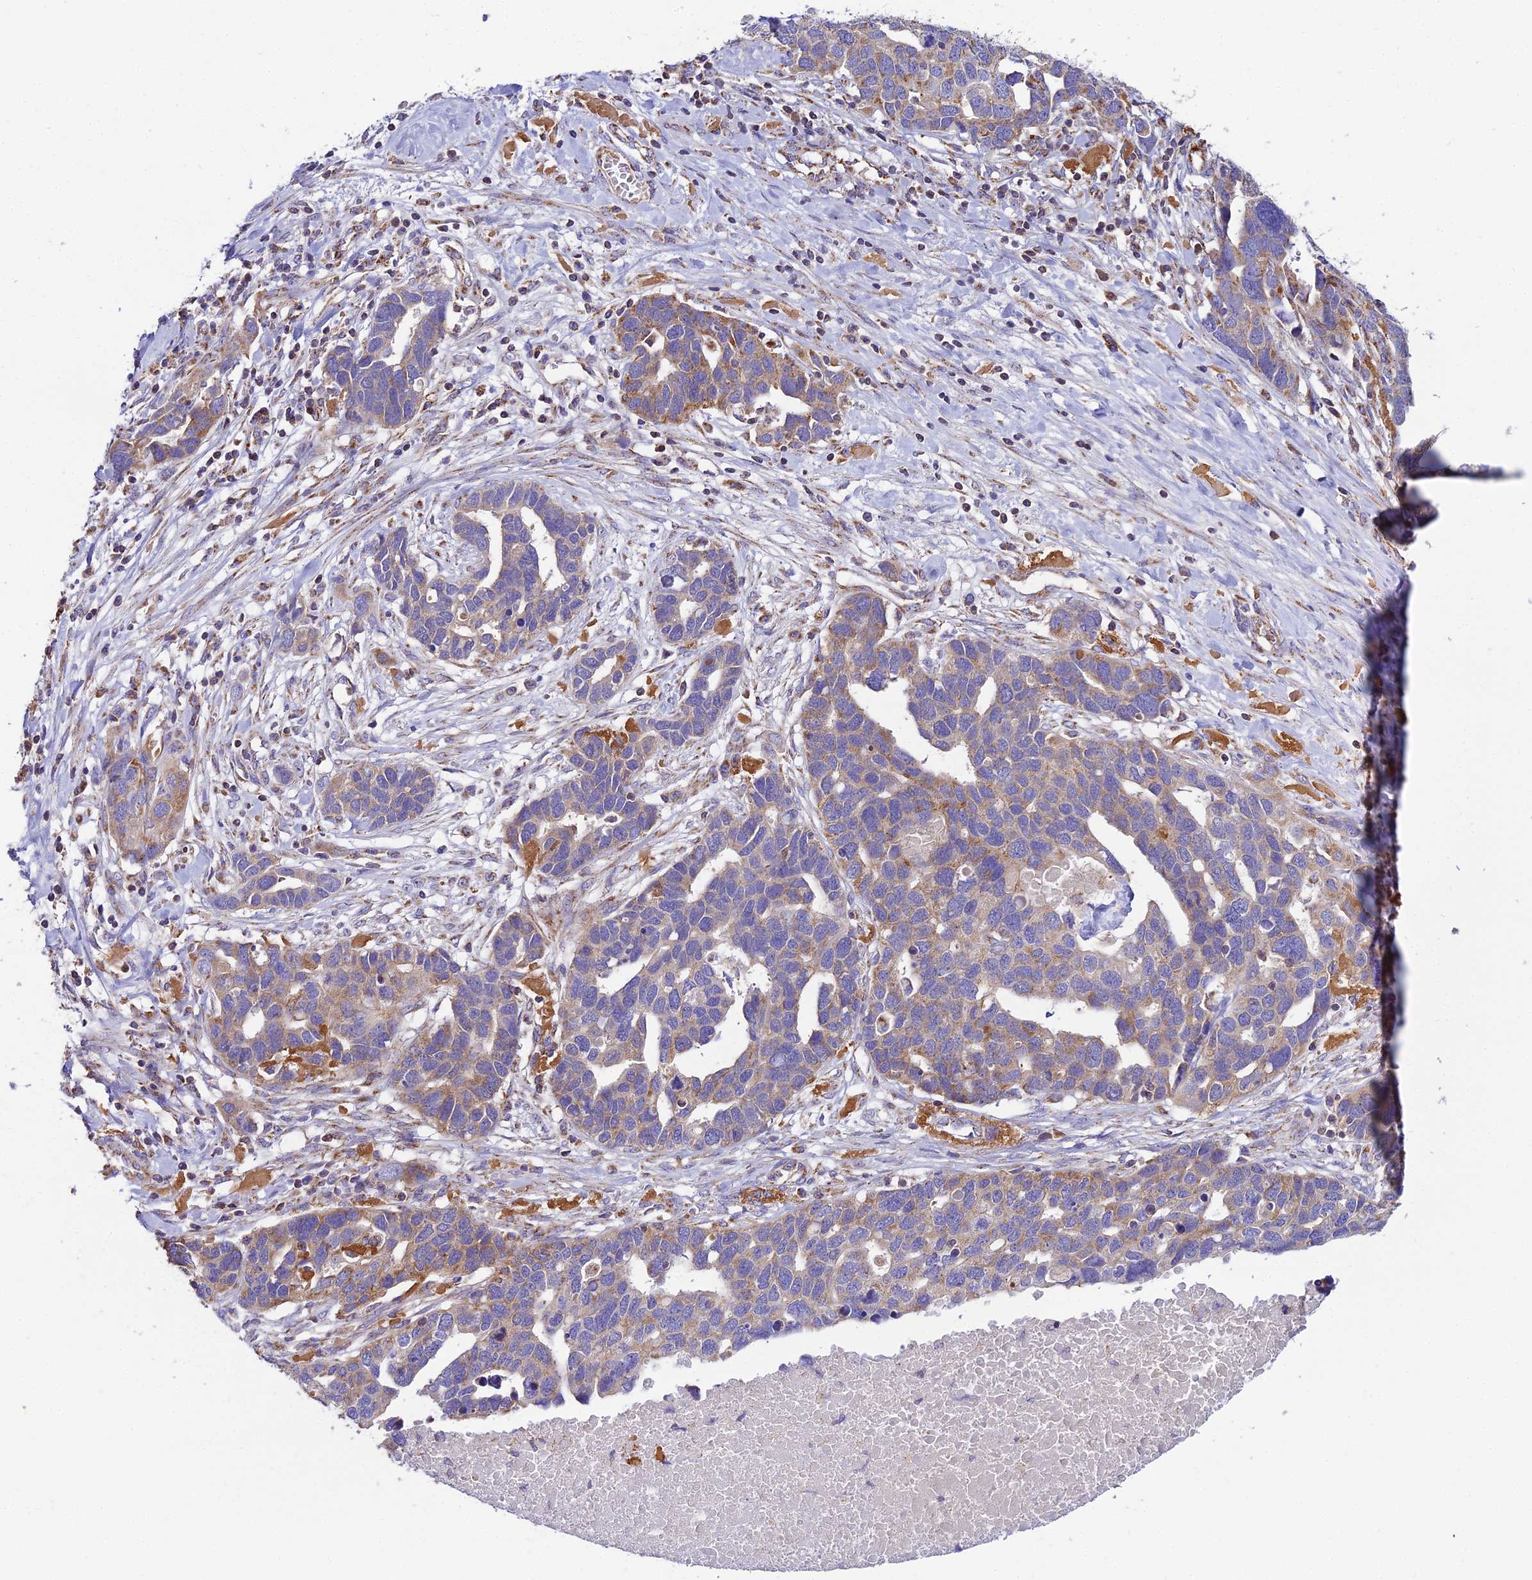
{"staining": {"intensity": "weak", "quantity": "25%-75%", "location": "cytoplasmic/membranous"}, "tissue": "ovarian cancer", "cell_type": "Tumor cells", "image_type": "cancer", "snomed": [{"axis": "morphology", "description": "Cystadenocarcinoma, serous, NOS"}, {"axis": "topography", "description": "Ovary"}], "caption": "Protein analysis of ovarian cancer (serous cystadenocarcinoma) tissue shows weak cytoplasmic/membranous staining in approximately 25%-75% of tumor cells.", "gene": "NIPSNAP3A", "patient": {"sex": "female", "age": 54}}